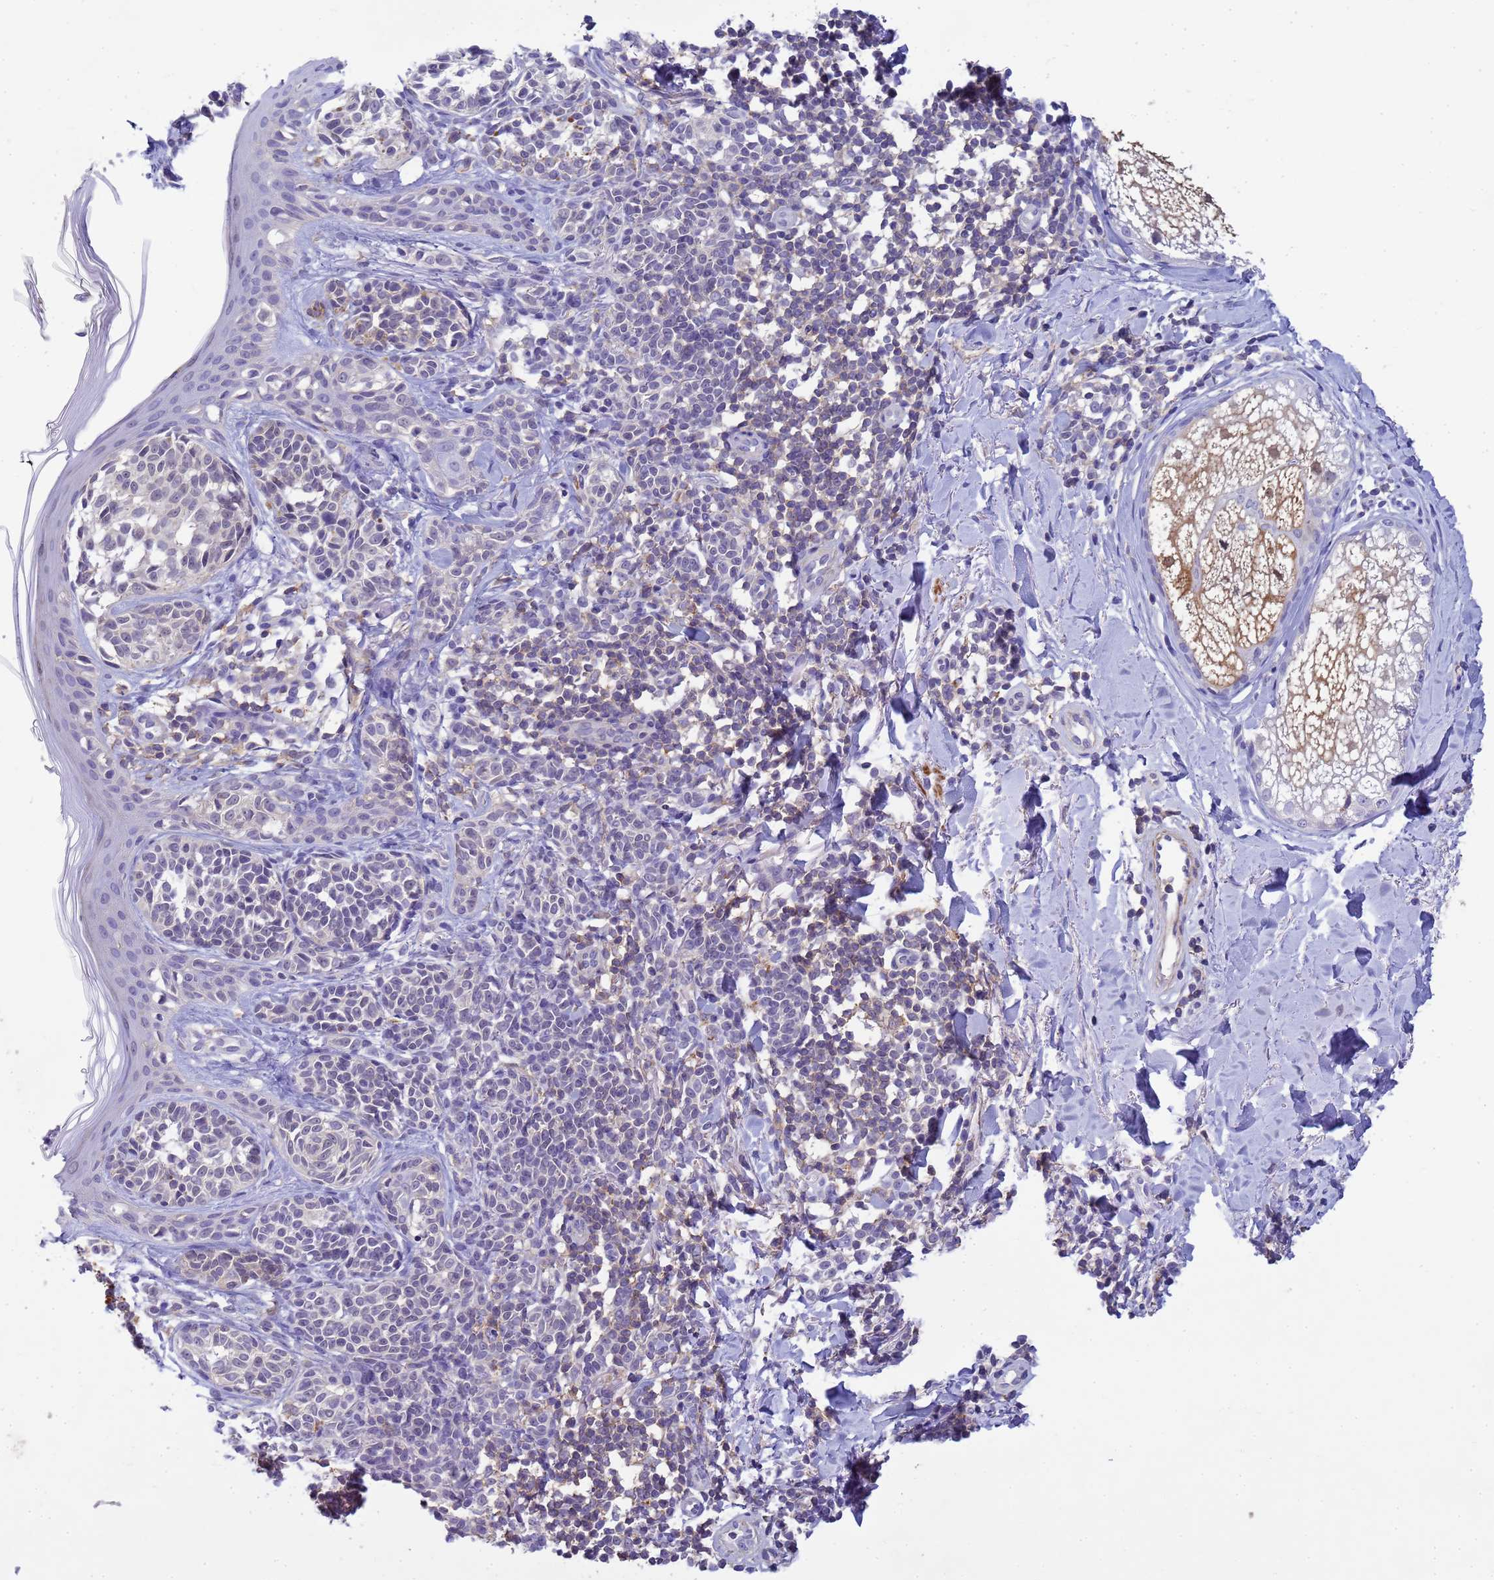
{"staining": {"intensity": "negative", "quantity": "none", "location": "none"}, "tissue": "melanoma", "cell_type": "Tumor cells", "image_type": "cancer", "snomed": [{"axis": "morphology", "description": "Malignant melanoma, NOS"}, {"axis": "topography", "description": "Skin of upper extremity"}], "caption": "IHC of human malignant melanoma exhibits no positivity in tumor cells.", "gene": "KLHL13", "patient": {"sex": "male", "age": 40}}